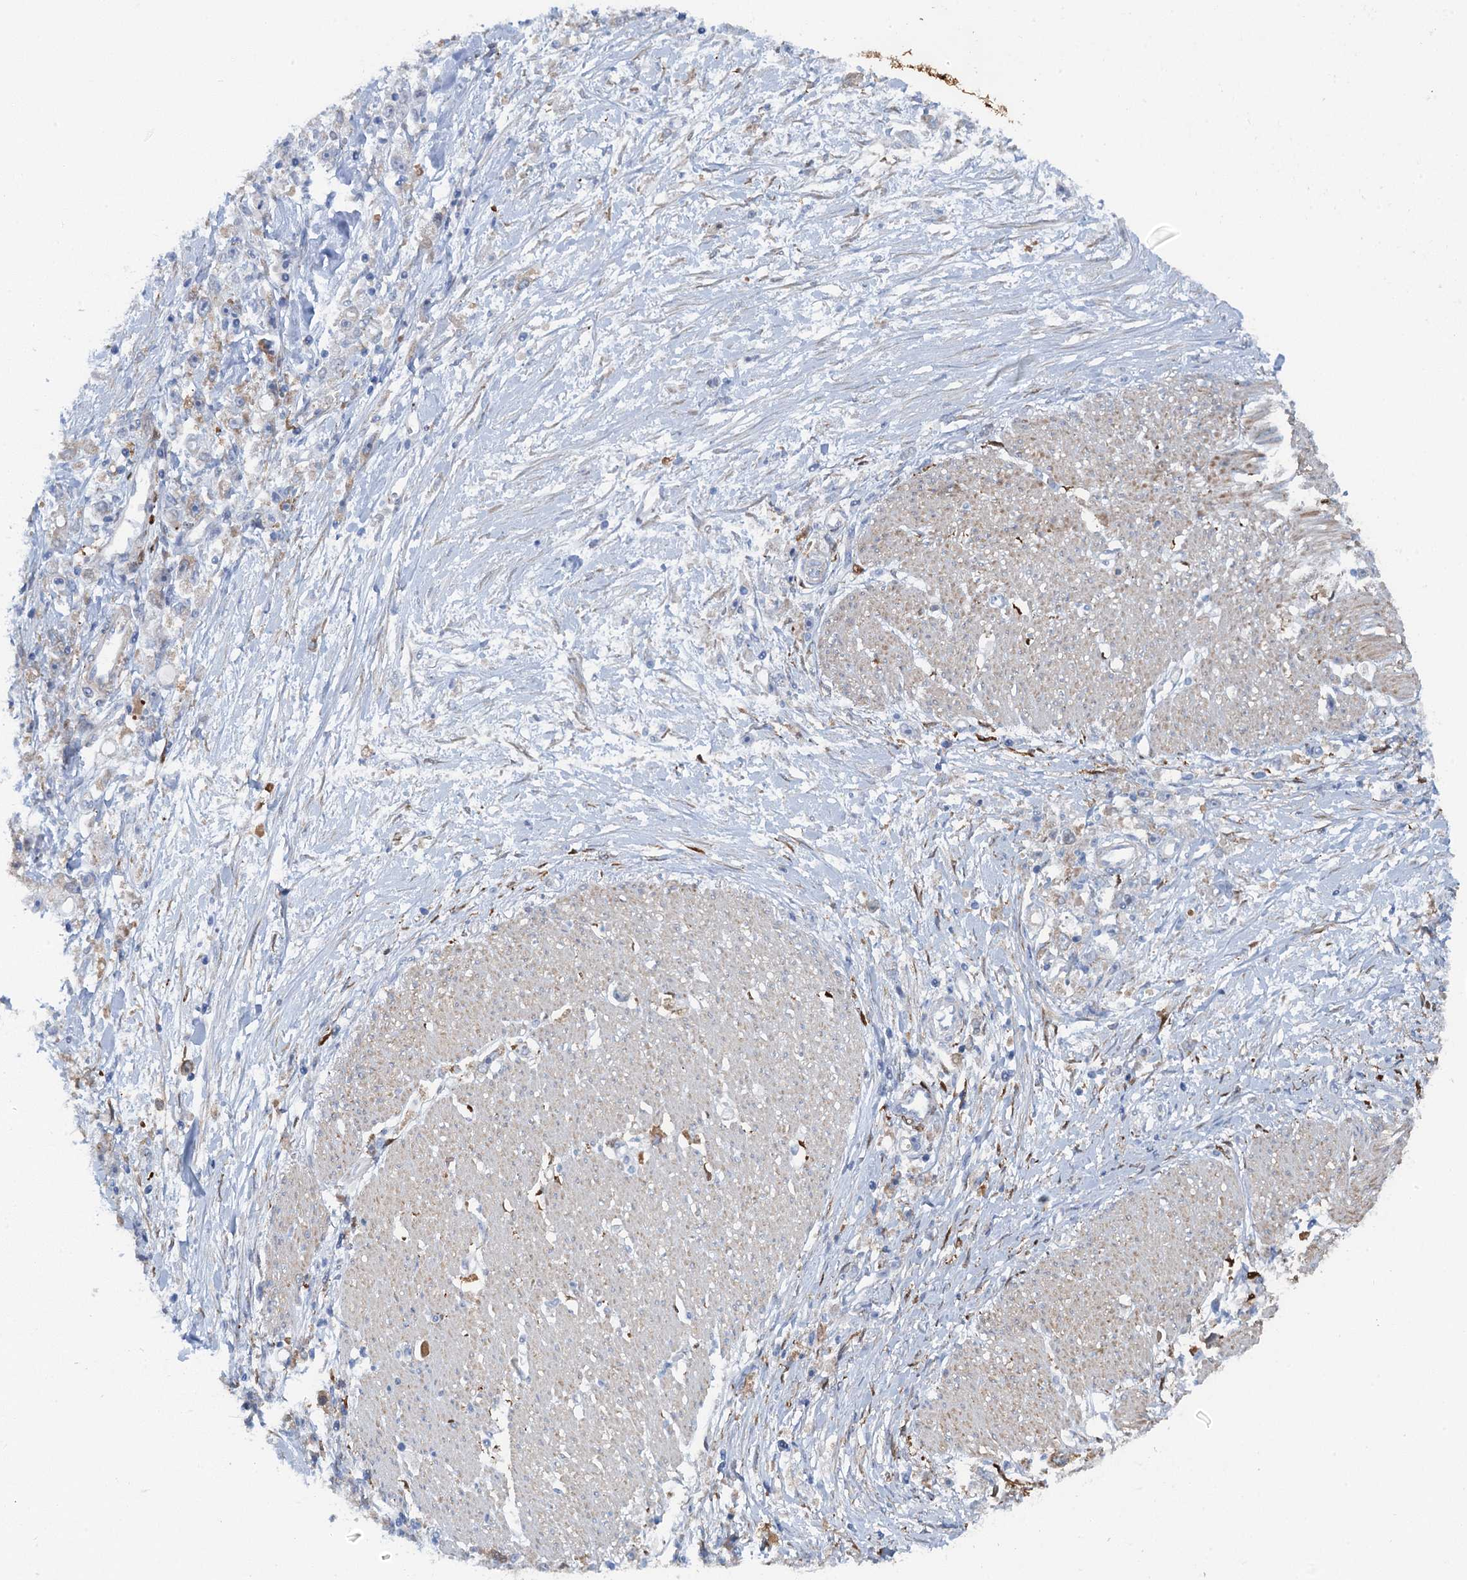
{"staining": {"intensity": "negative", "quantity": "none", "location": "none"}, "tissue": "stomach cancer", "cell_type": "Tumor cells", "image_type": "cancer", "snomed": [{"axis": "morphology", "description": "Adenocarcinoma, NOS"}, {"axis": "topography", "description": "Stomach"}], "caption": "A histopathology image of human adenocarcinoma (stomach) is negative for staining in tumor cells. (DAB (3,3'-diaminobenzidine) immunohistochemistry with hematoxylin counter stain).", "gene": "POGLUT3", "patient": {"sex": "female", "age": 59}}